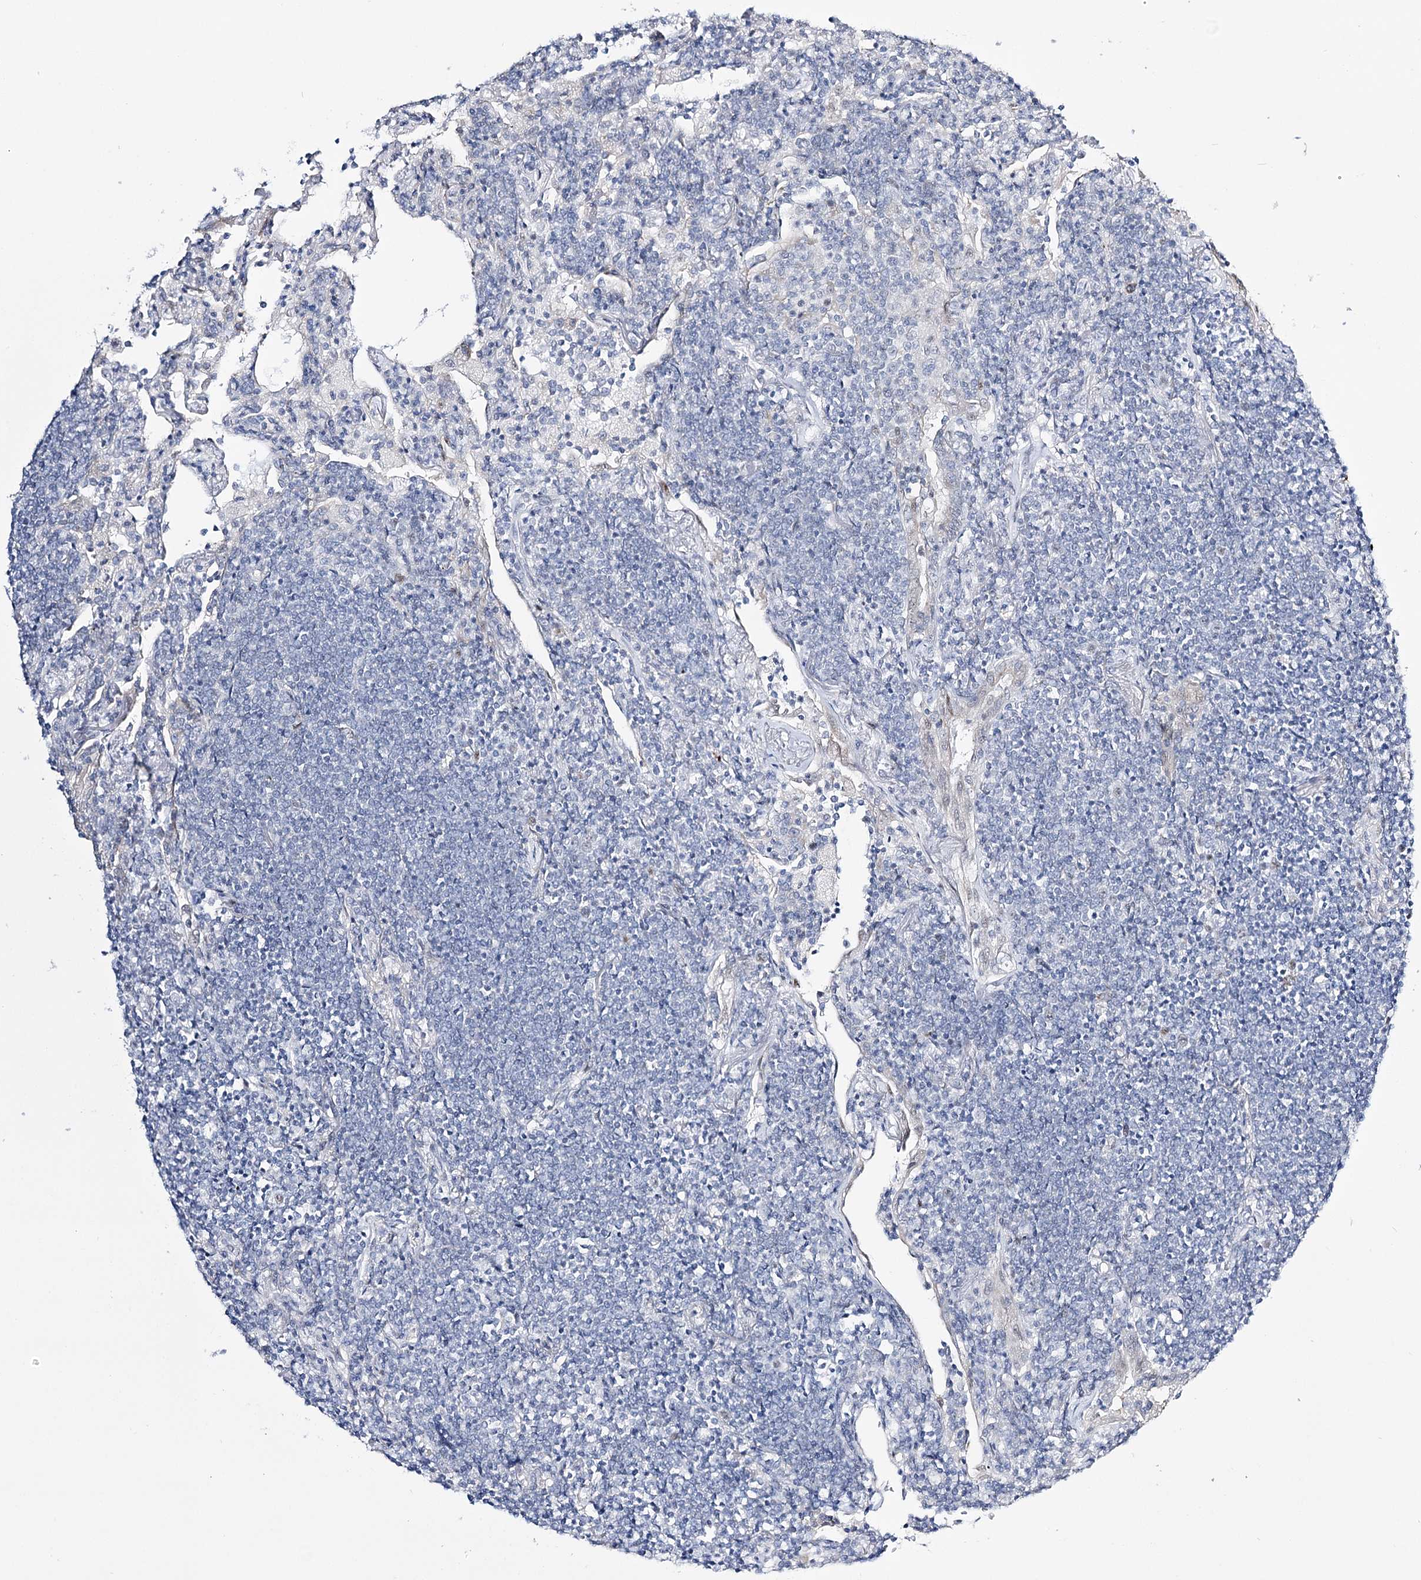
{"staining": {"intensity": "negative", "quantity": "none", "location": "none"}, "tissue": "lymphoma", "cell_type": "Tumor cells", "image_type": "cancer", "snomed": [{"axis": "morphology", "description": "Malignant lymphoma, non-Hodgkin's type, Low grade"}, {"axis": "topography", "description": "Lung"}], "caption": "This is an IHC micrograph of human lymphoma. There is no staining in tumor cells.", "gene": "RBM15B", "patient": {"sex": "female", "age": 71}}